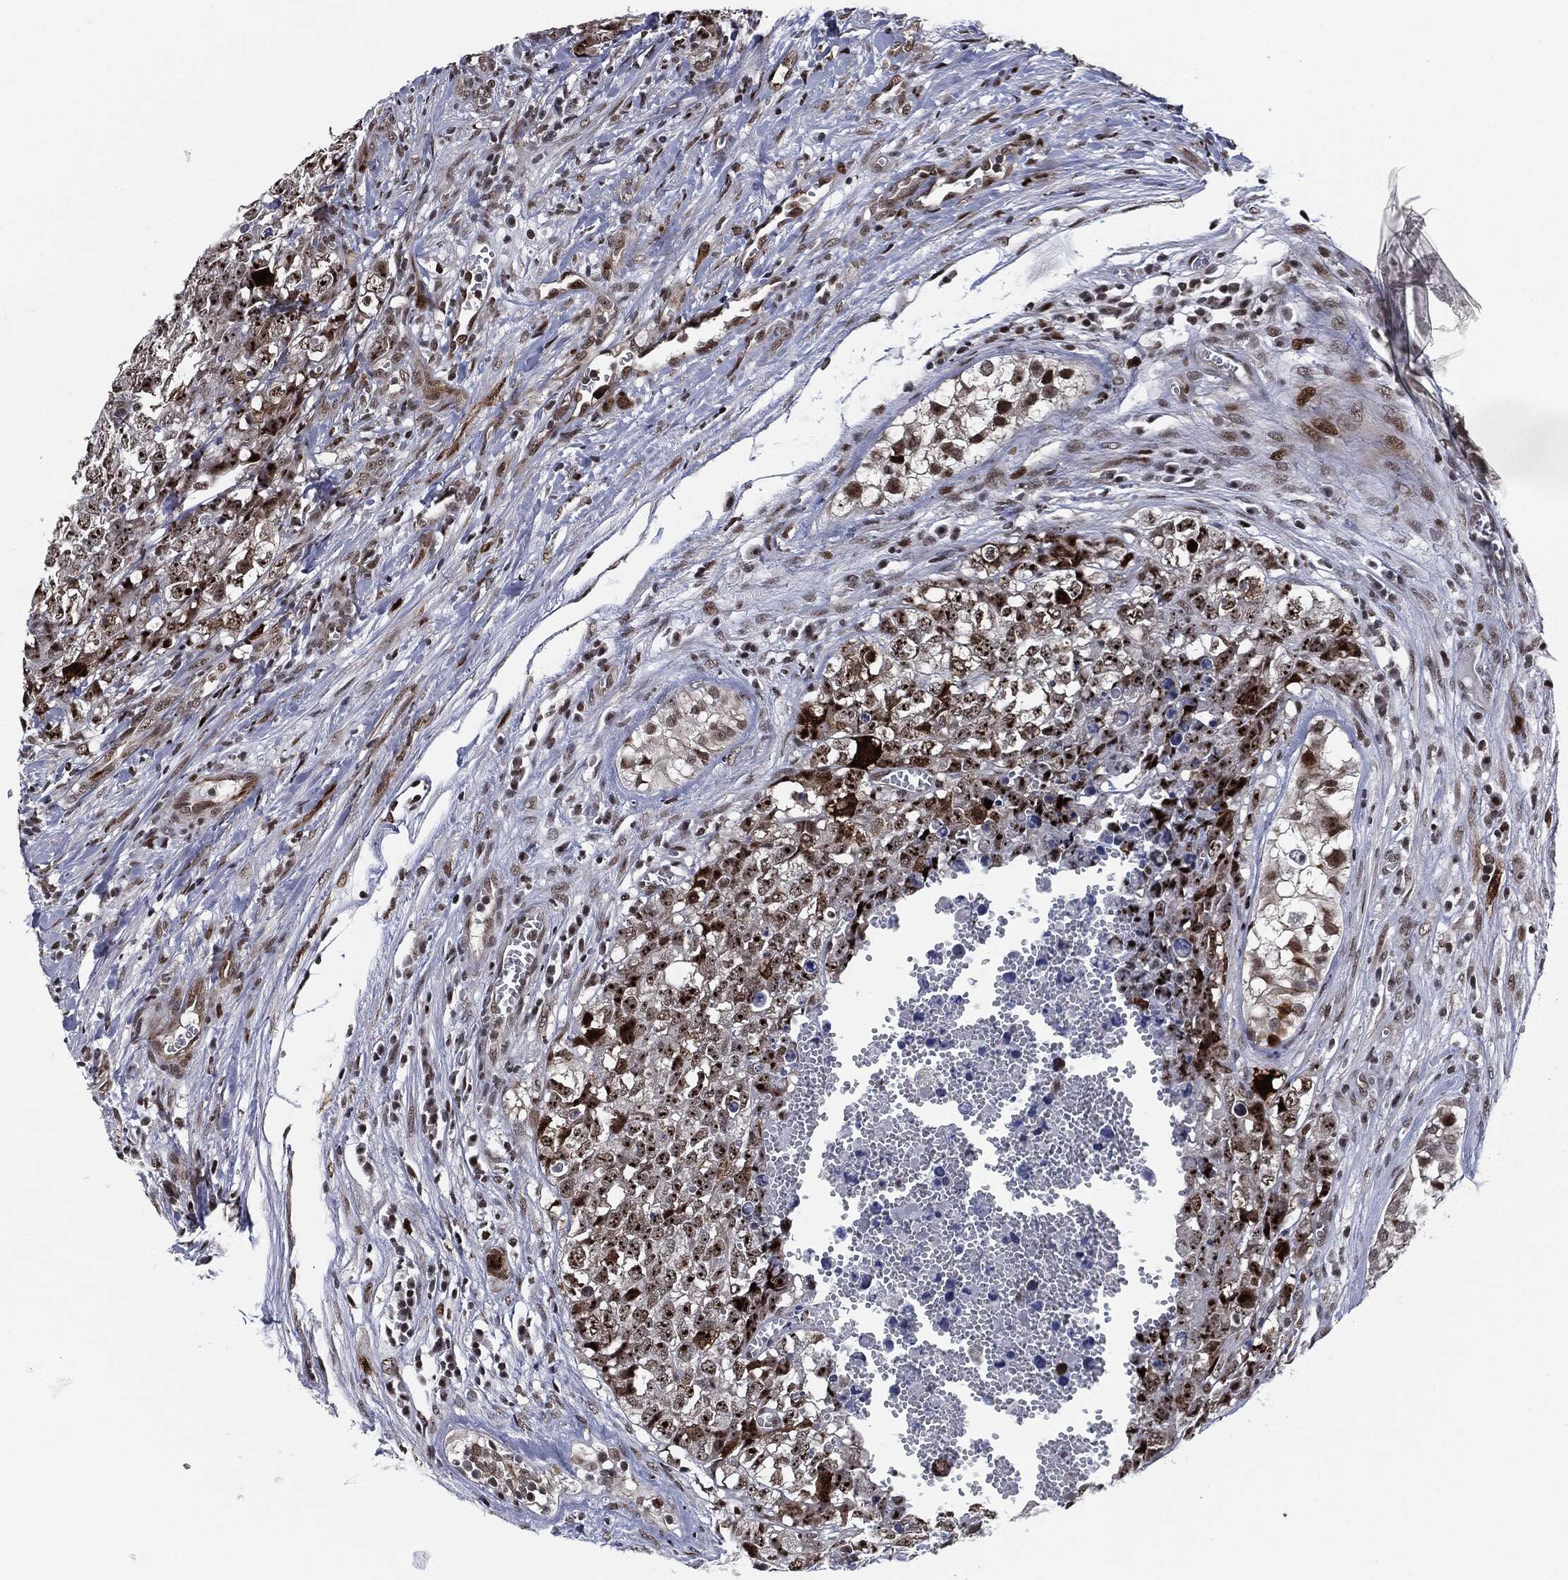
{"staining": {"intensity": "strong", "quantity": "25%-75%", "location": "nuclear"}, "tissue": "testis cancer", "cell_type": "Tumor cells", "image_type": "cancer", "snomed": [{"axis": "morphology", "description": "Carcinoma, Embryonal, NOS"}, {"axis": "topography", "description": "Testis"}], "caption": "The image shows staining of testis cancer (embryonal carcinoma), revealing strong nuclear protein expression (brown color) within tumor cells.", "gene": "AKT2", "patient": {"sex": "male", "age": 23}}